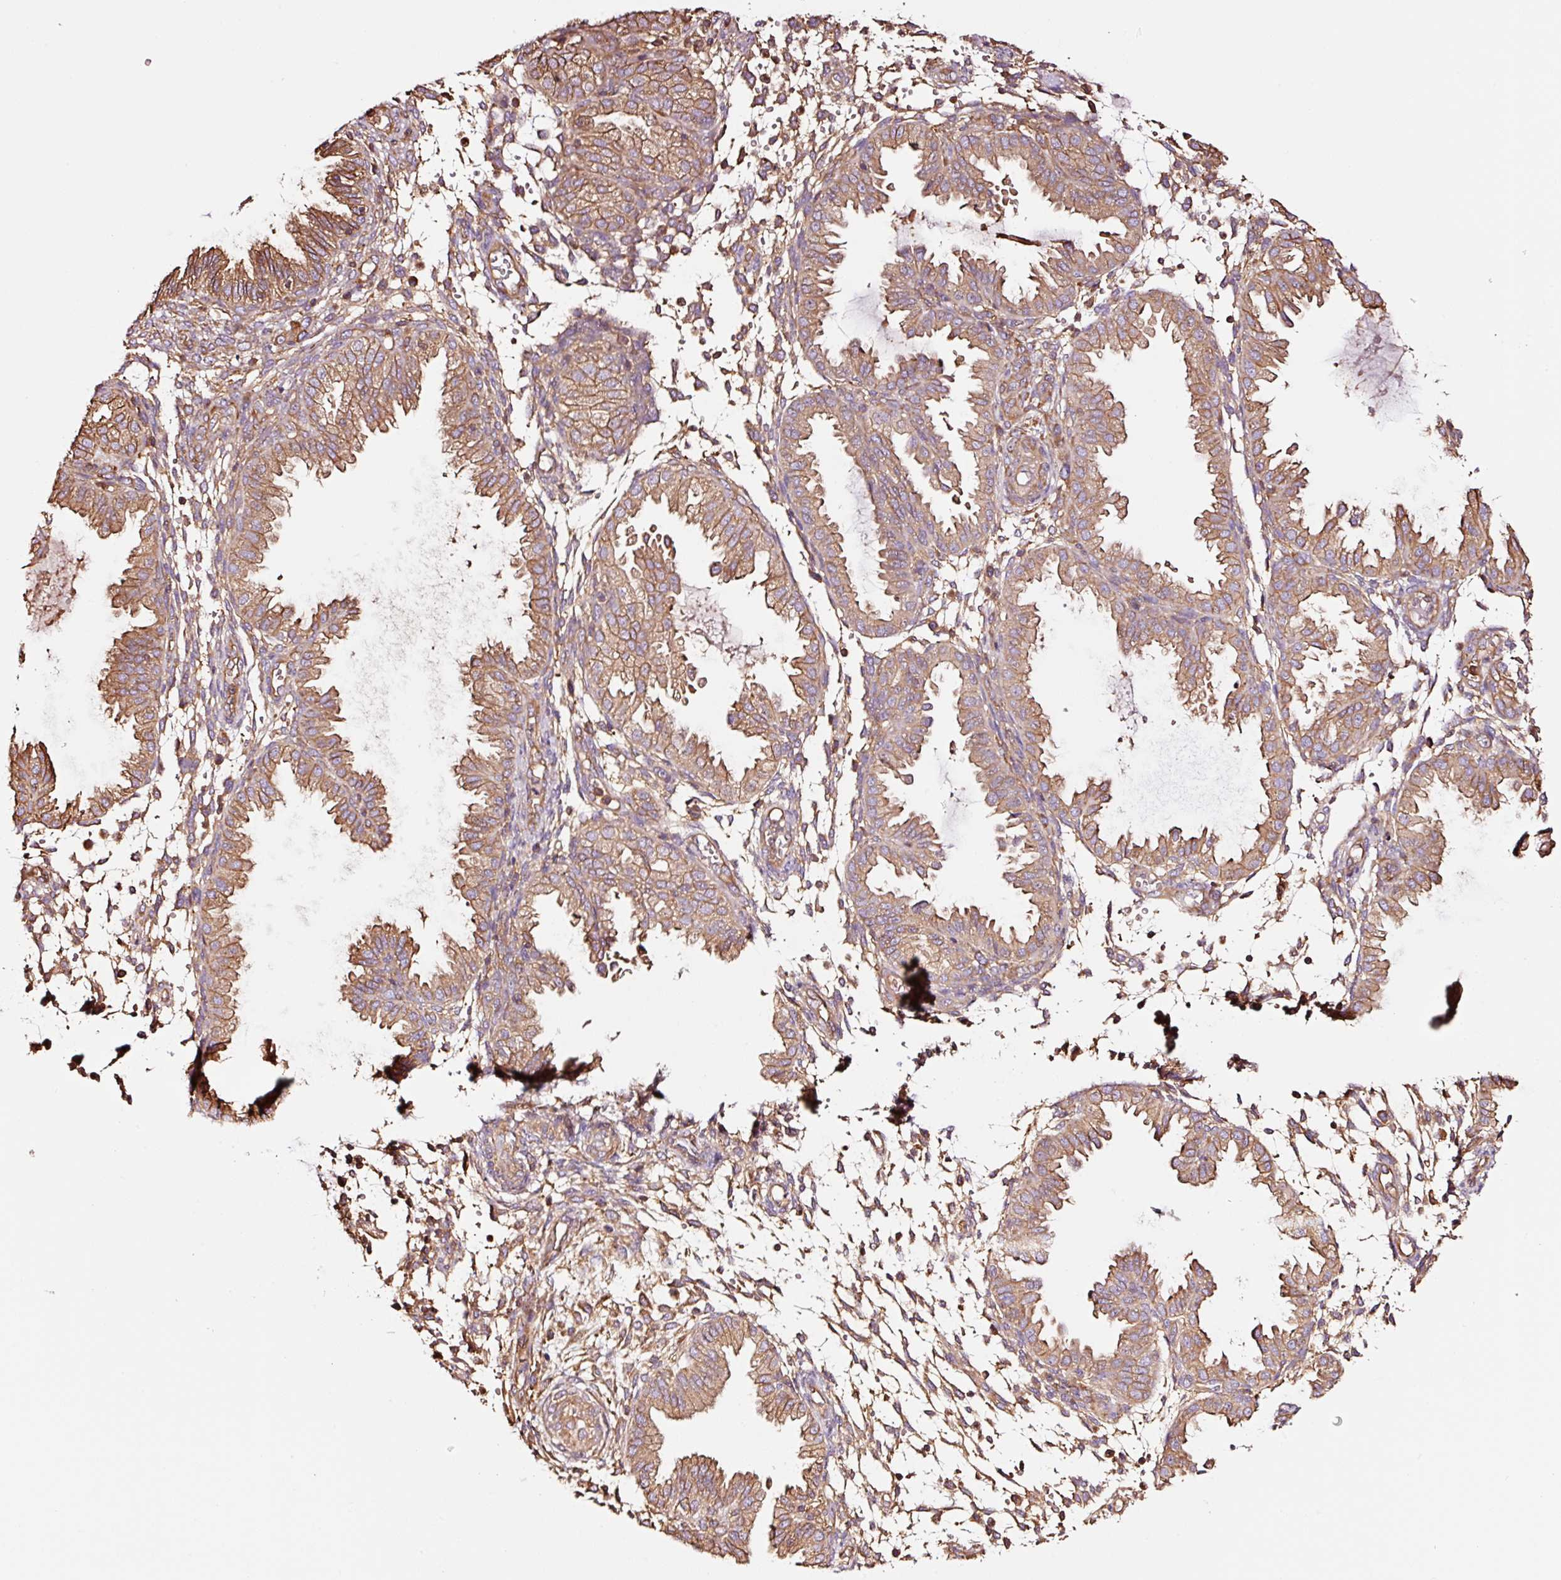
{"staining": {"intensity": "weak", "quantity": "25%-75%", "location": "cytoplasmic/membranous"}, "tissue": "endometrium", "cell_type": "Cells in endometrial stroma", "image_type": "normal", "snomed": [{"axis": "morphology", "description": "Normal tissue, NOS"}, {"axis": "topography", "description": "Endometrium"}], "caption": "Endometrium stained with immunohistochemistry (IHC) demonstrates weak cytoplasmic/membranous staining in approximately 25%-75% of cells in endometrial stroma. (Stains: DAB in brown, nuclei in blue, Microscopy: brightfield microscopy at high magnification).", "gene": "METAP1", "patient": {"sex": "female", "age": 33}}